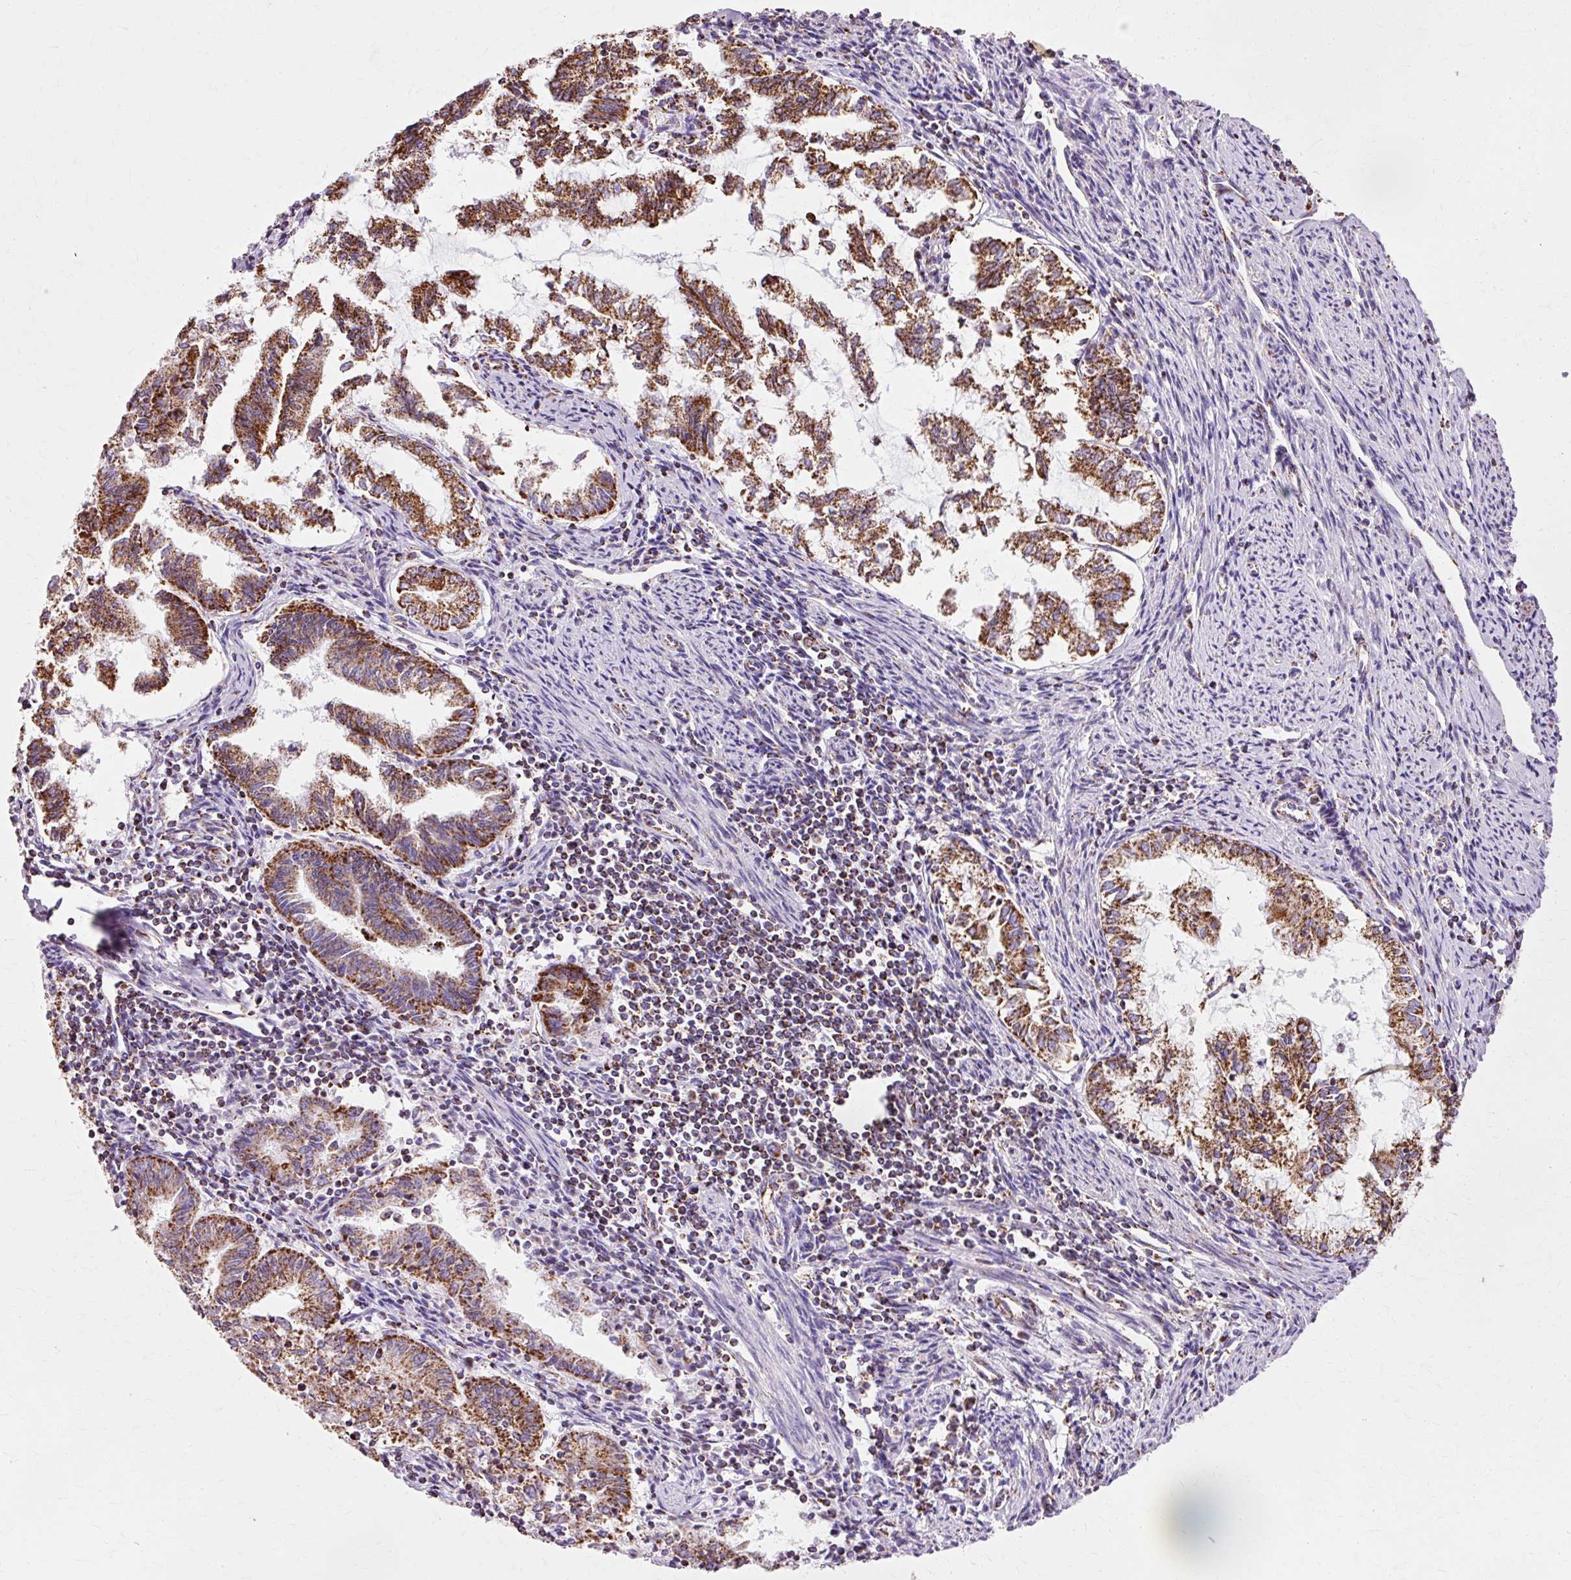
{"staining": {"intensity": "strong", "quantity": ">75%", "location": "cytoplasmic/membranous"}, "tissue": "endometrial cancer", "cell_type": "Tumor cells", "image_type": "cancer", "snomed": [{"axis": "morphology", "description": "Adenocarcinoma, NOS"}, {"axis": "topography", "description": "Endometrium"}], "caption": "Immunohistochemistry (DAB) staining of human endometrial adenocarcinoma demonstrates strong cytoplasmic/membranous protein staining in approximately >75% of tumor cells. (DAB (3,3'-diaminobenzidine) IHC with brightfield microscopy, high magnification).", "gene": "ATP5PO", "patient": {"sex": "female", "age": 79}}